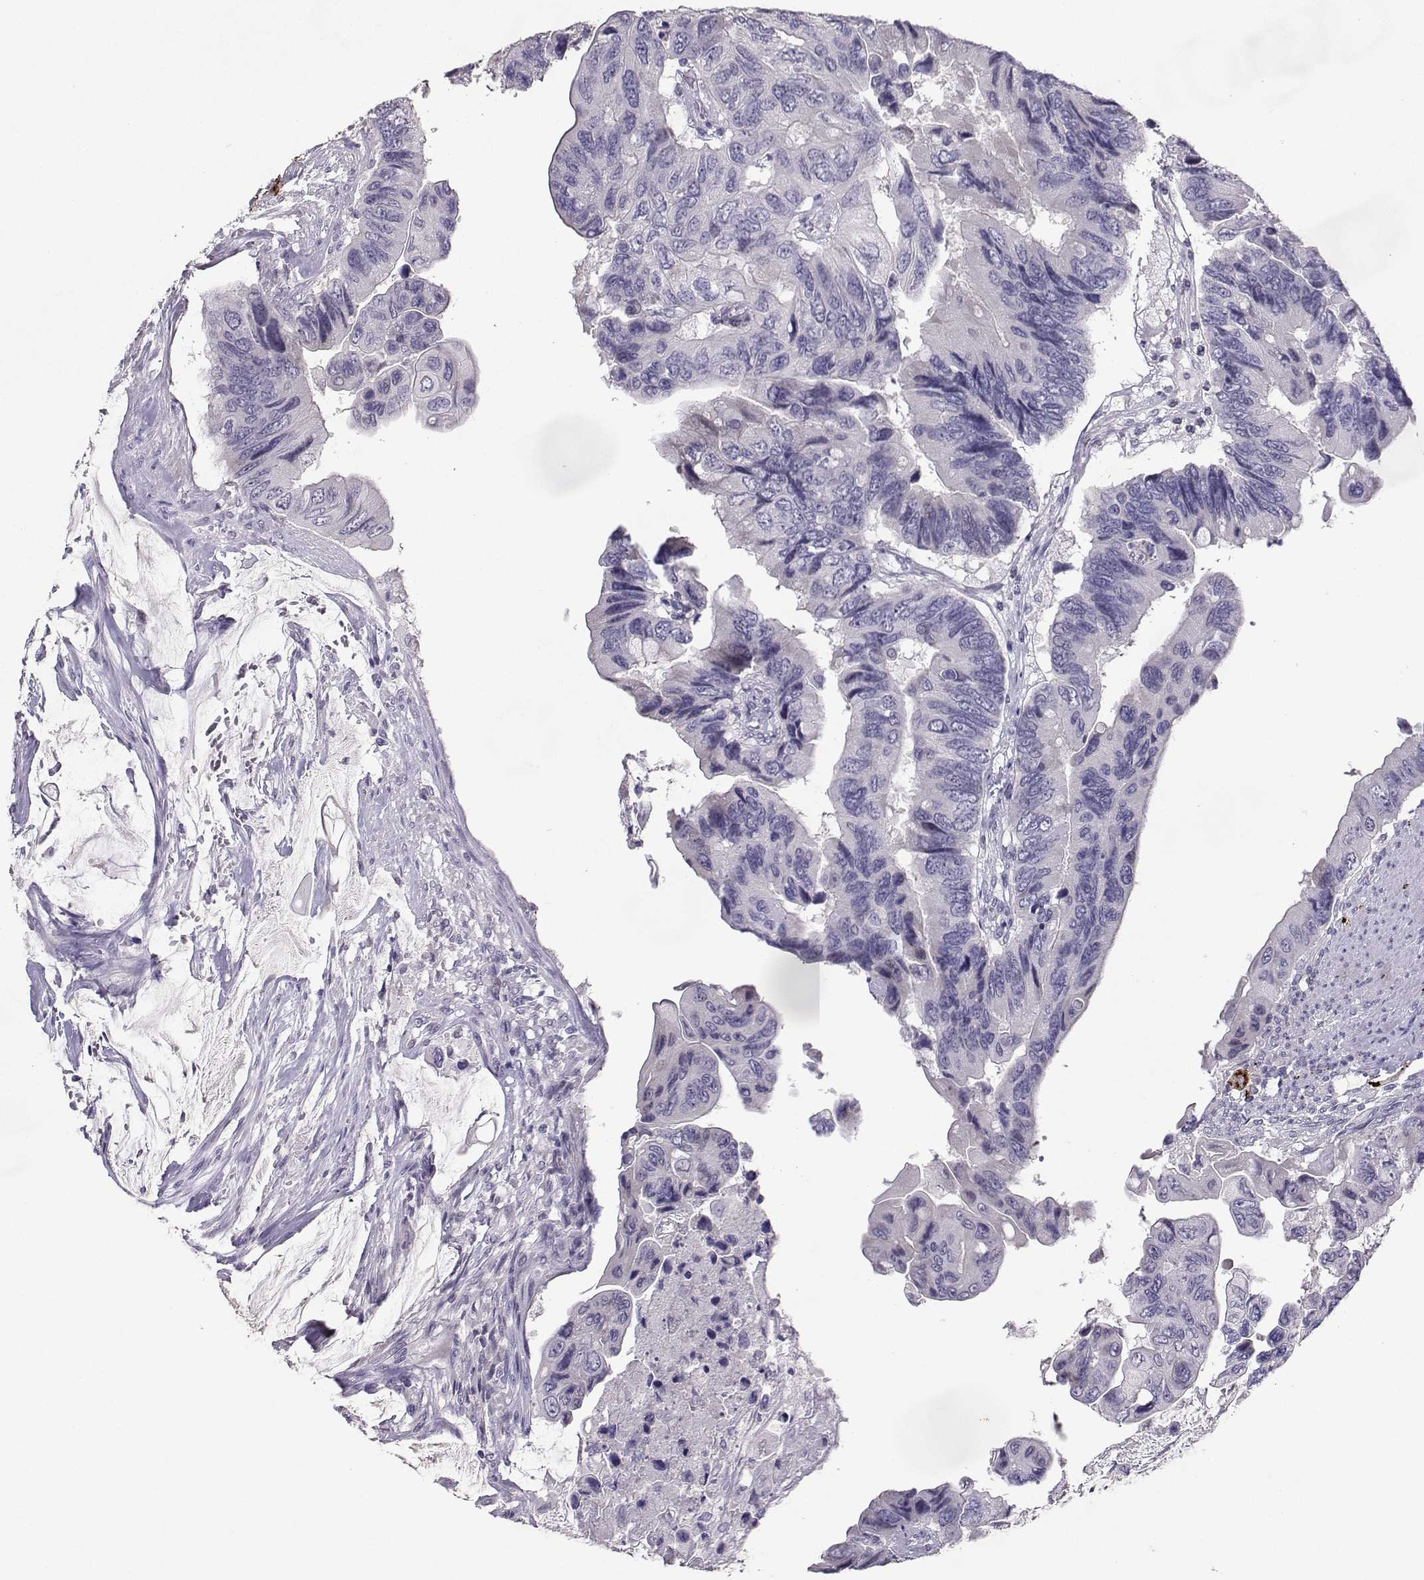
{"staining": {"intensity": "negative", "quantity": "none", "location": "none"}, "tissue": "colorectal cancer", "cell_type": "Tumor cells", "image_type": "cancer", "snomed": [{"axis": "morphology", "description": "Adenocarcinoma, NOS"}, {"axis": "topography", "description": "Rectum"}], "caption": "A histopathology image of adenocarcinoma (colorectal) stained for a protein demonstrates no brown staining in tumor cells.", "gene": "CARTPT", "patient": {"sex": "male", "age": 63}}